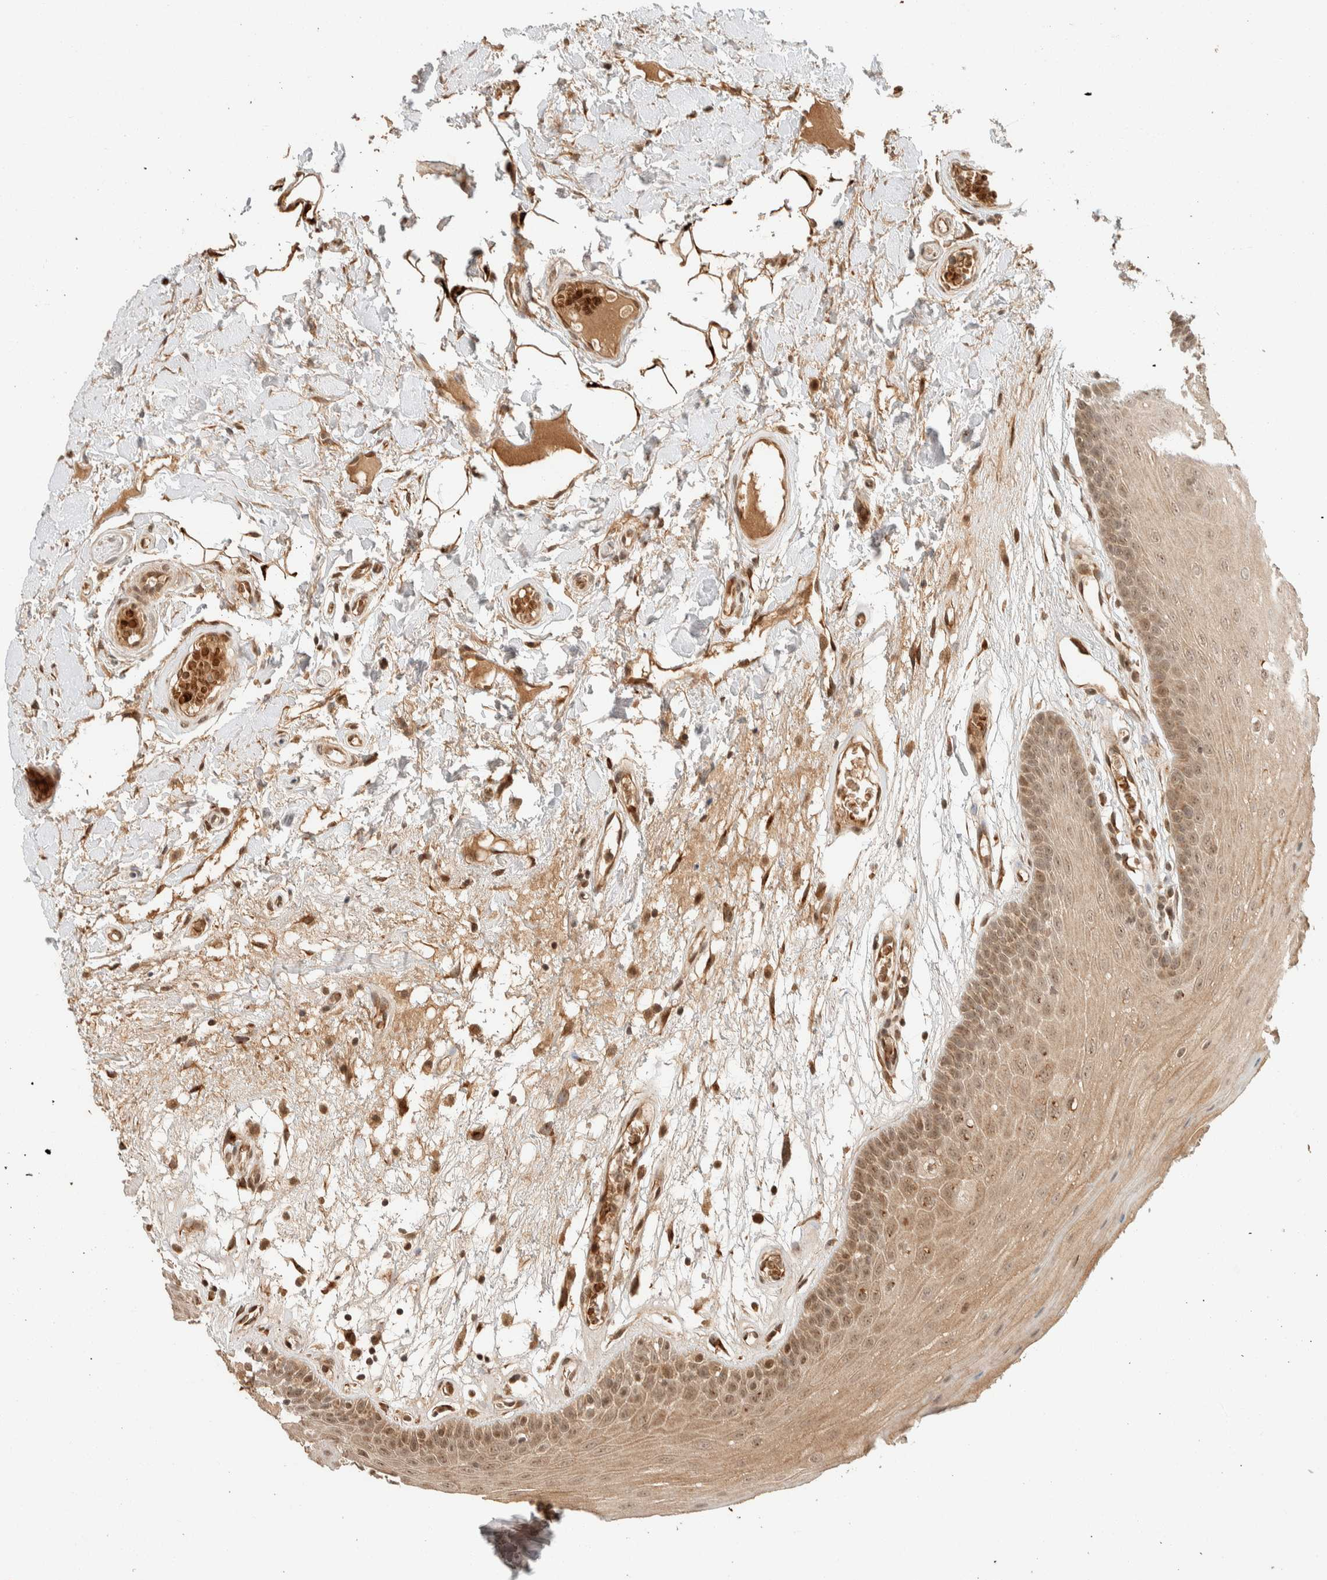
{"staining": {"intensity": "moderate", "quantity": ">75%", "location": "cytoplasmic/membranous,nuclear"}, "tissue": "oral mucosa", "cell_type": "Squamous epithelial cells", "image_type": "normal", "snomed": [{"axis": "morphology", "description": "Normal tissue, NOS"}, {"axis": "morphology", "description": "Squamous cell carcinoma, NOS"}, {"axis": "topography", "description": "Oral tissue"}, {"axis": "topography", "description": "Head-Neck"}], "caption": "Squamous epithelial cells demonstrate moderate cytoplasmic/membranous,nuclear staining in approximately >75% of cells in unremarkable oral mucosa.", "gene": "ZBTB2", "patient": {"sex": "male", "age": 71}}